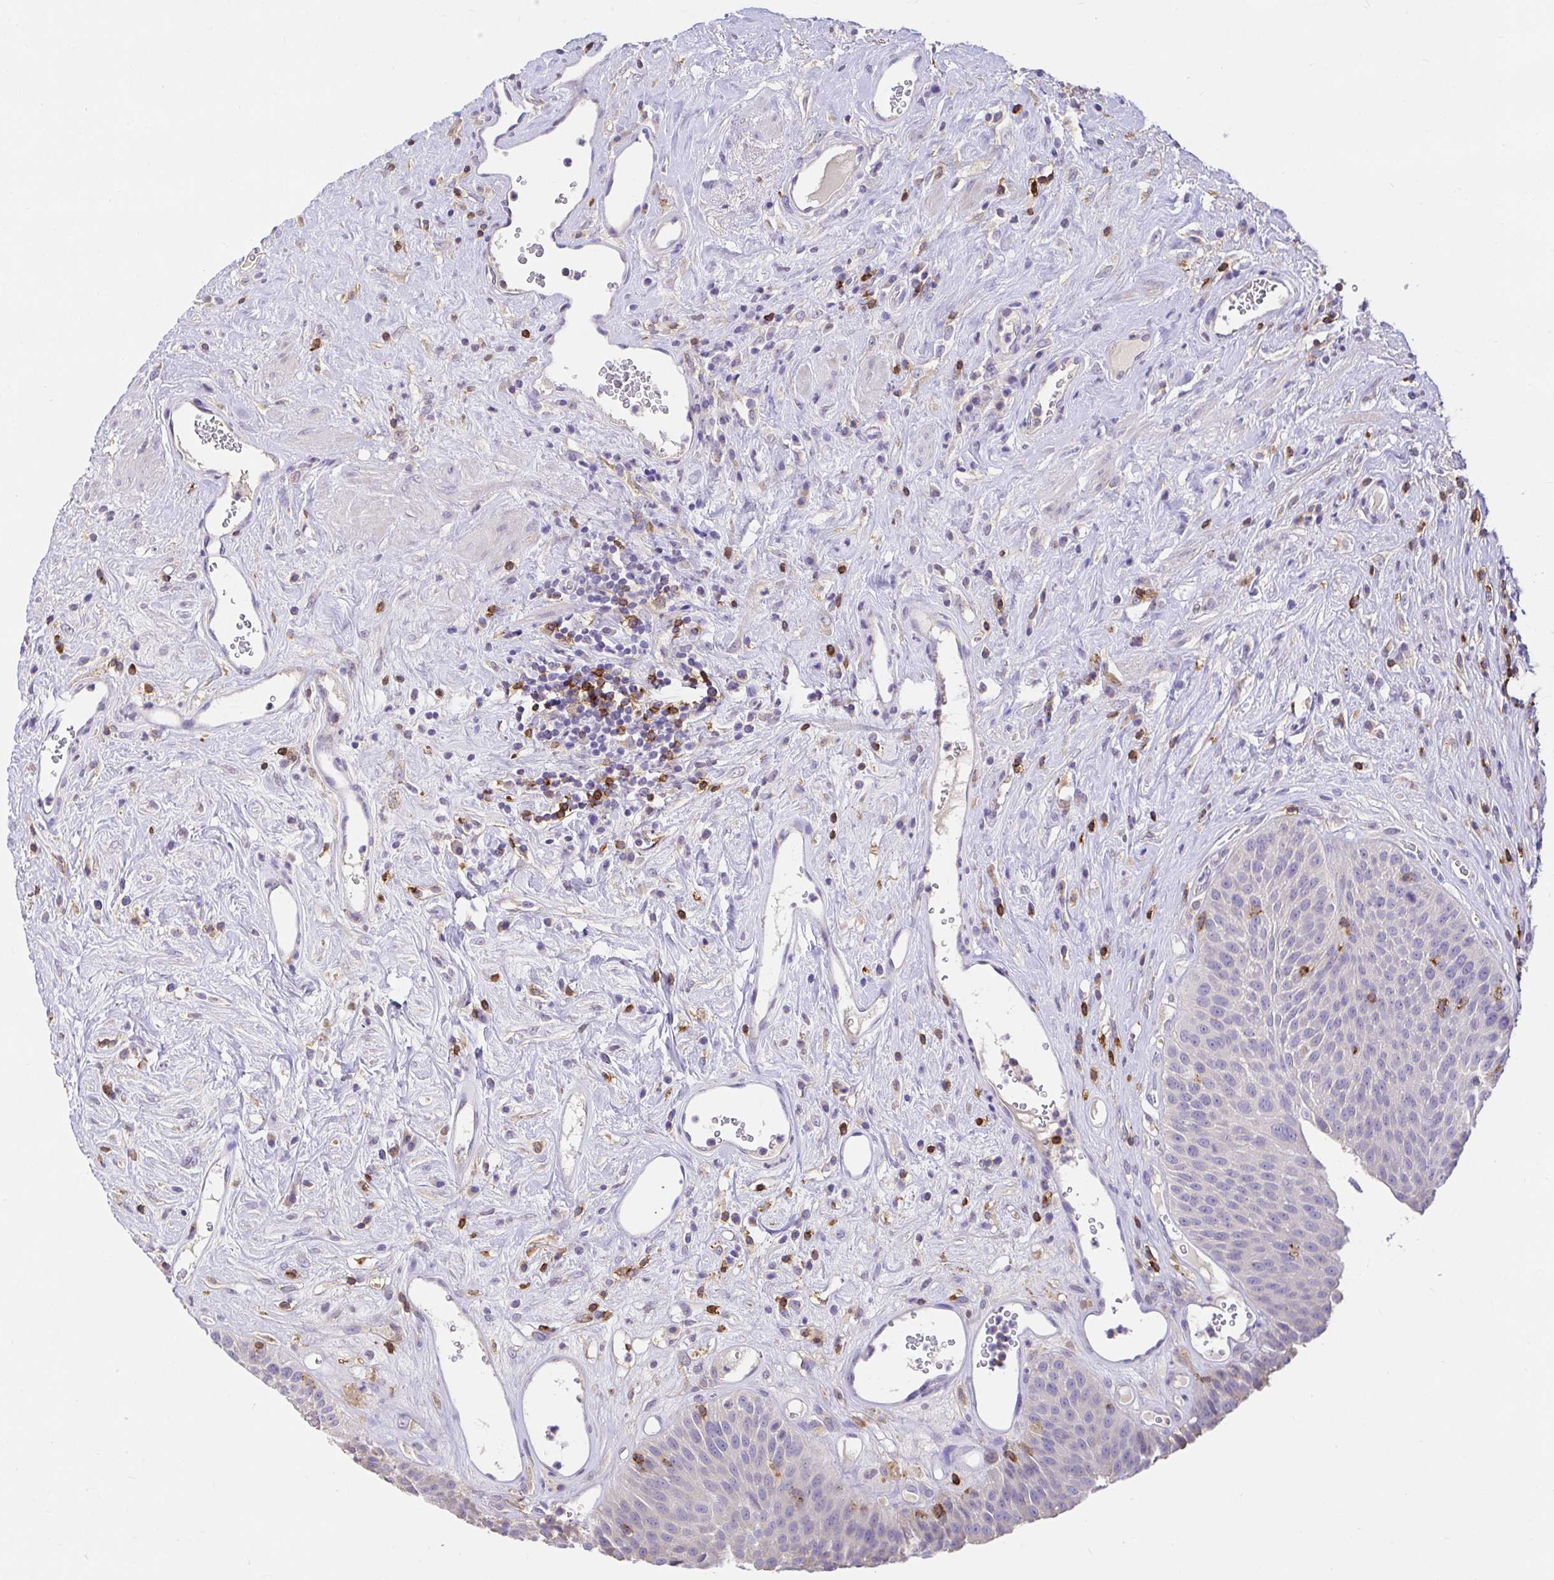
{"staining": {"intensity": "weak", "quantity": "<25%", "location": "cytoplasmic/membranous"}, "tissue": "urinary bladder", "cell_type": "Urothelial cells", "image_type": "normal", "snomed": [{"axis": "morphology", "description": "Normal tissue, NOS"}, {"axis": "topography", "description": "Urinary bladder"}], "caption": "IHC of benign urinary bladder displays no expression in urothelial cells.", "gene": "SKAP1", "patient": {"sex": "female", "age": 56}}